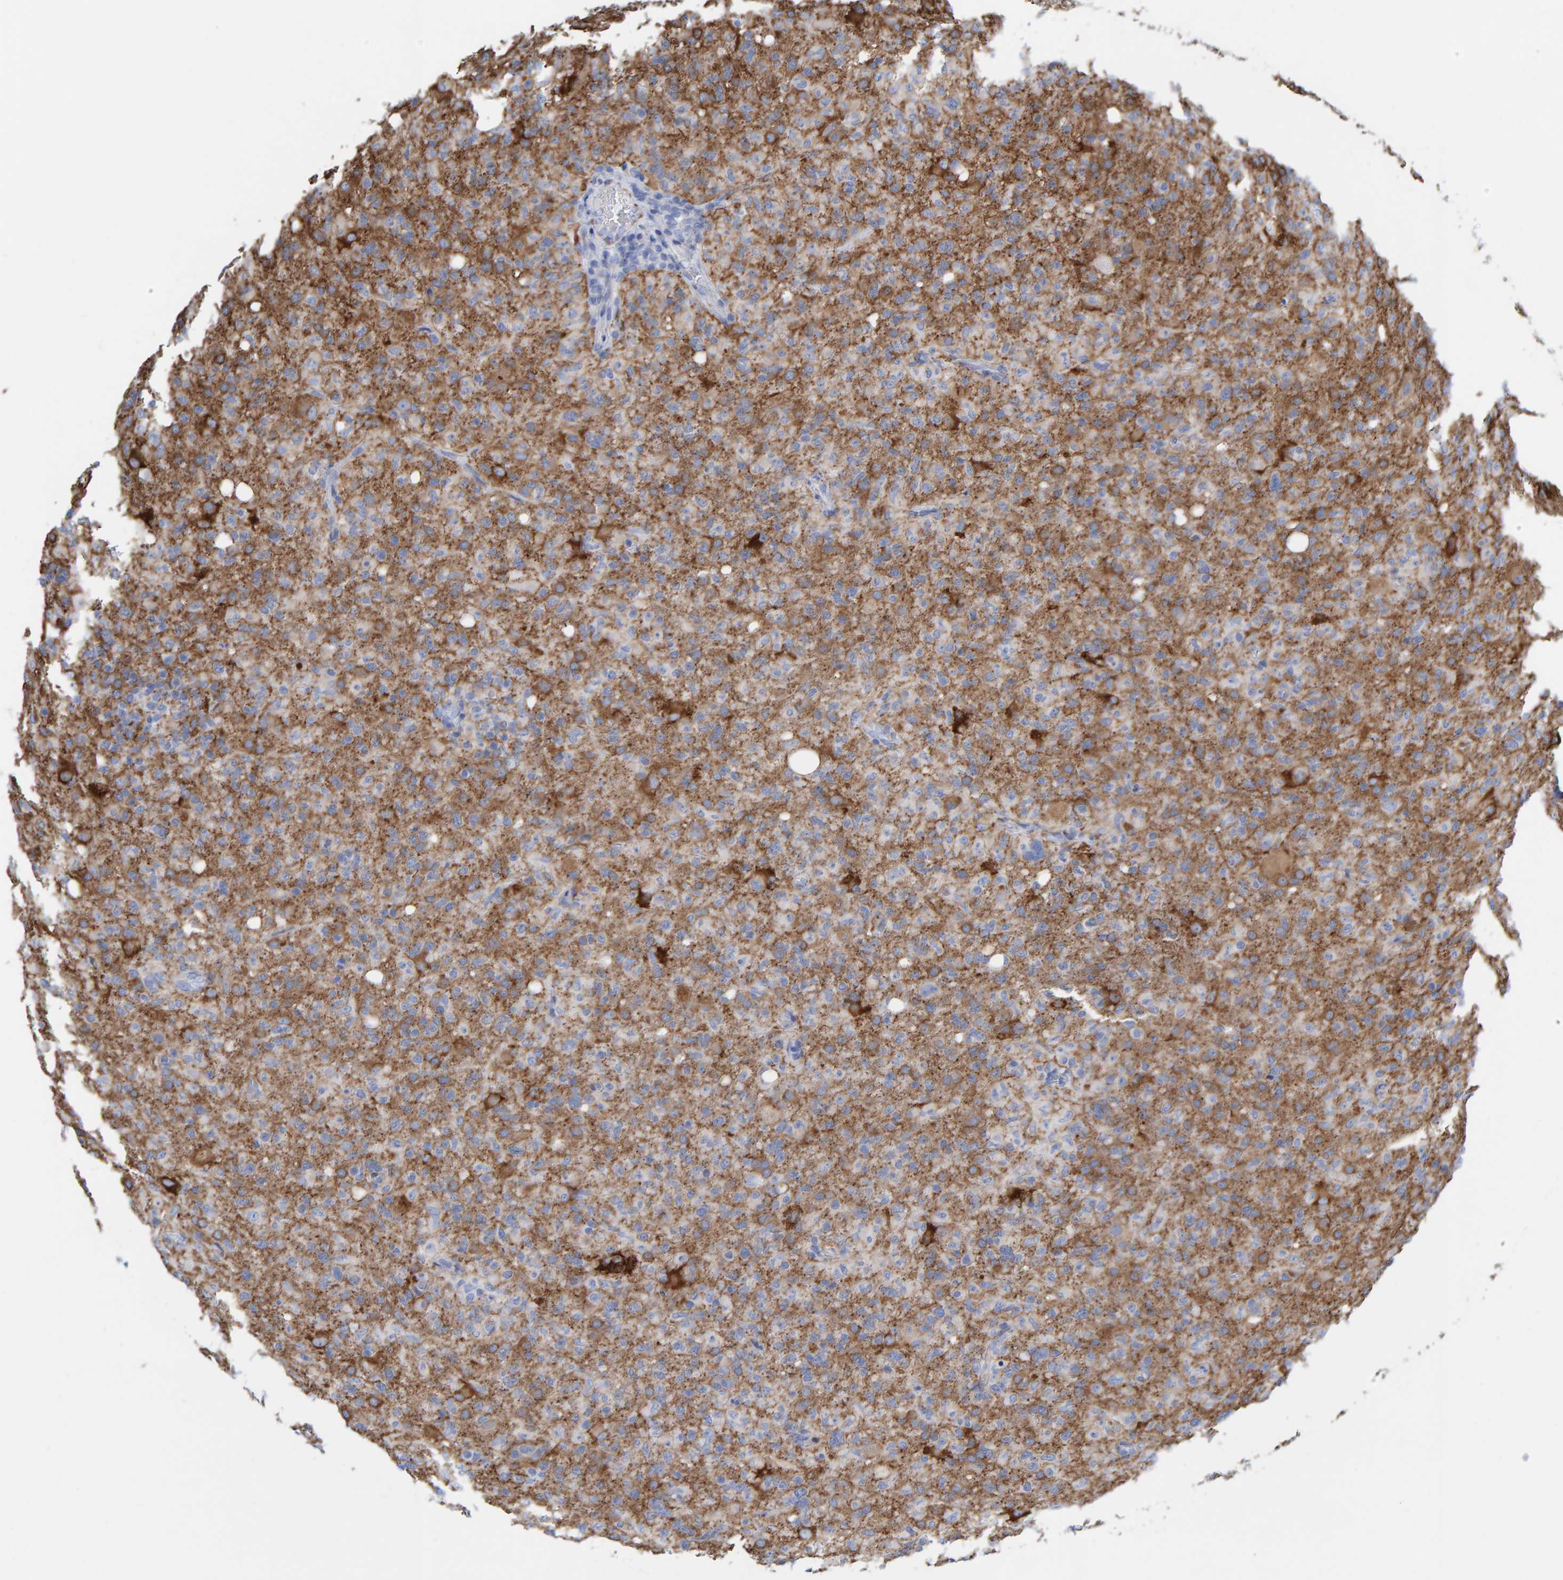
{"staining": {"intensity": "moderate", "quantity": "25%-75%", "location": "cytoplasmic/membranous"}, "tissue": "glioma", "cell_type": "Tumor cells", "image_type": "cancer", "snomed": [{"axis": "morphology", "description": "Glioma, malignant, High grade"}, {"axis": "topography", "description": "Brain"}], "caption": "A micrograph of malignant glioma (high-grade) stained for a protein reveals moderate cytoplasmic/membranous brown staining in tumor cells.", "gene": "MAP1B", "patient": {"sex": "female", "age": 57}}